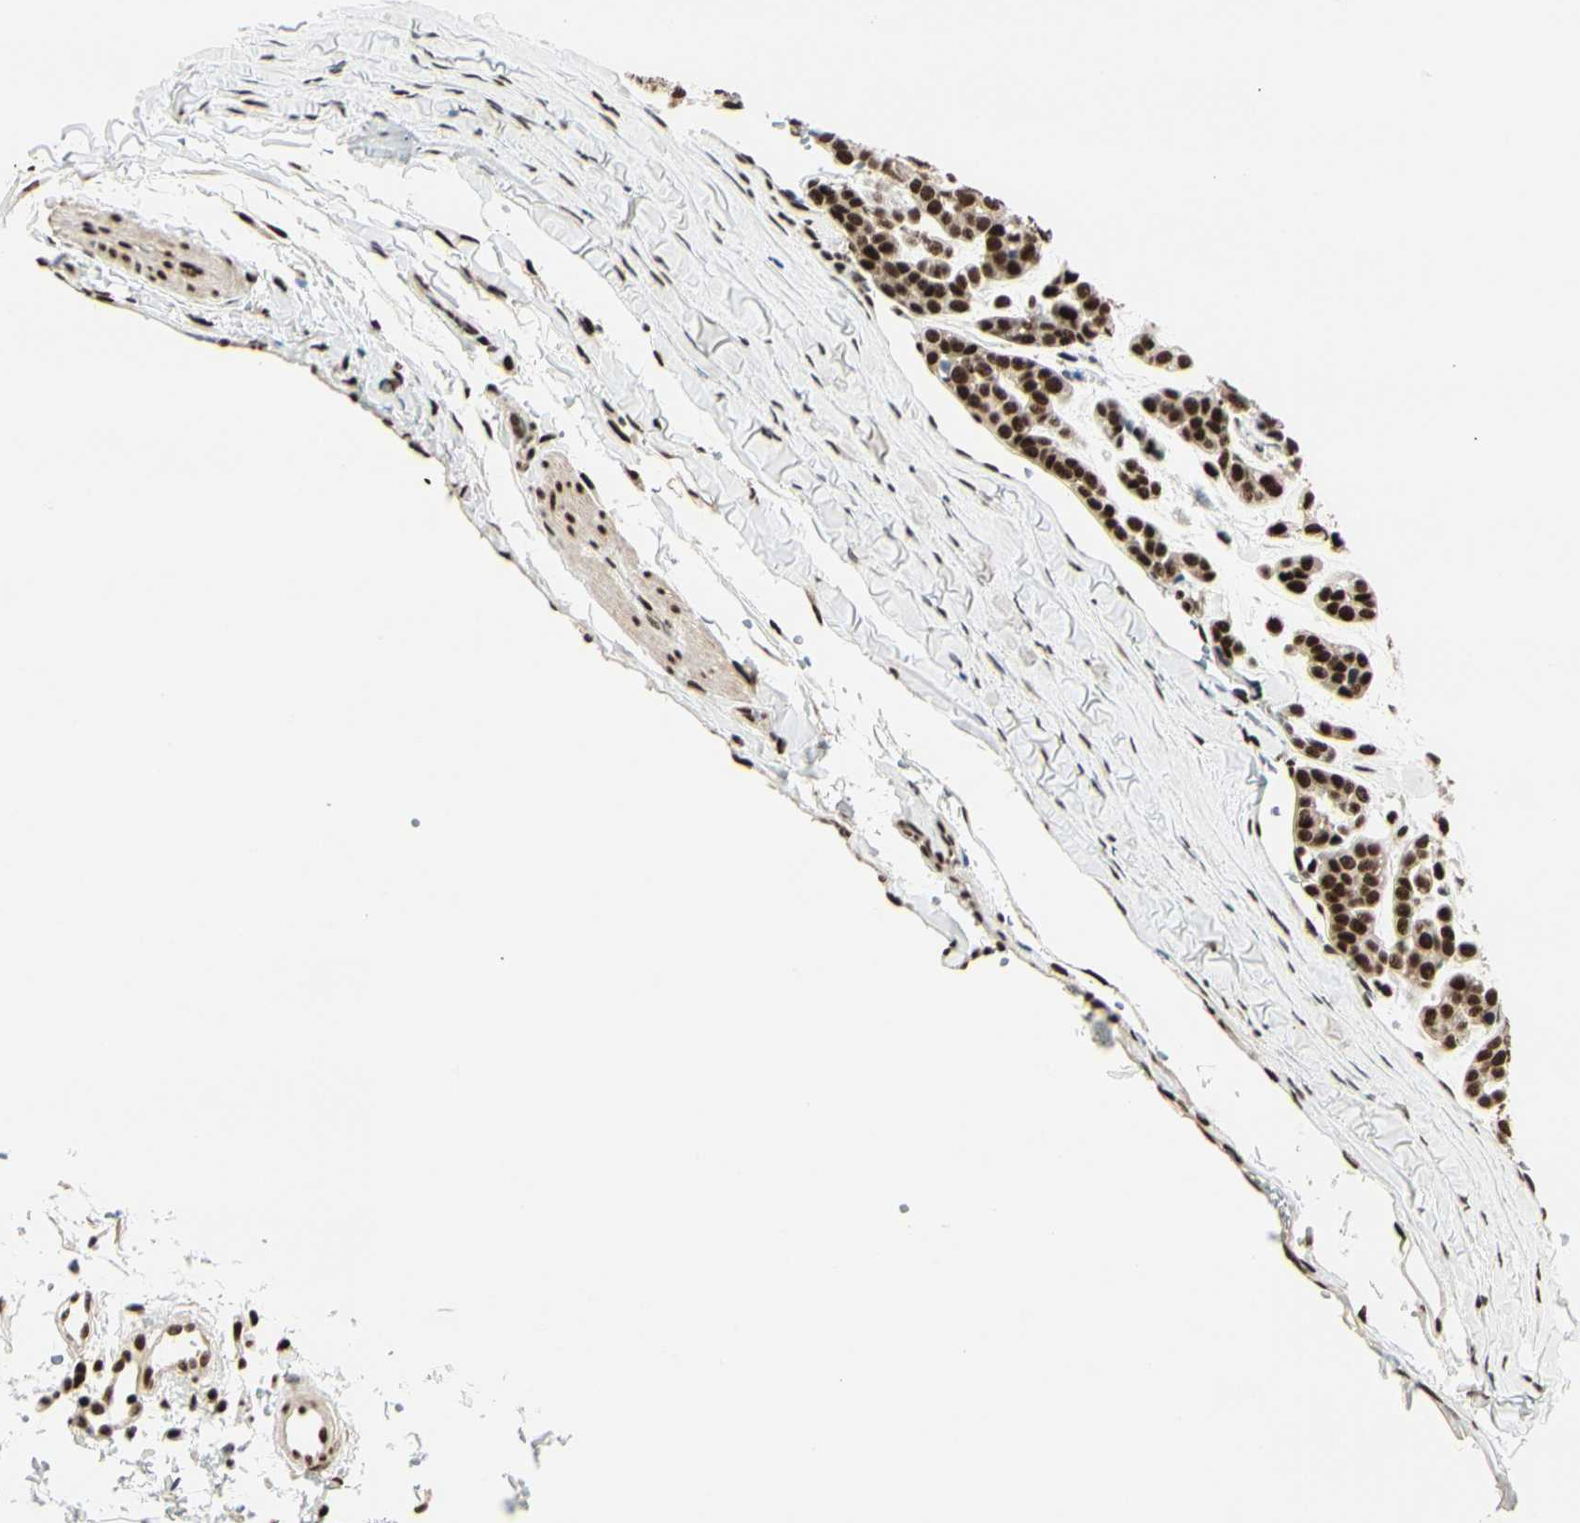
{"staining": {"intensity": "strong", "quantity": ">75%", "location": "nuclear"}, "tissue": "head and neck cancer", "cell_type": "Tumor cells", "image_type": "cancer", "snomed": [{"axis": "morphology", "description": "Adenocarcinoma, NOS"}, {"axis": "morphology", "description": "Adenoma, NOS"}, {"axis": "topography", "description": "Head-Neck"}], "caption": "Head and neck adenocarcinoma stained for a protein reveals strong nuclear positivity in tumor cells. (Brightfield microscopy of DAB IHC at high magnification).", "gene": "HEXIM1", "patient": {"sex": "female", "age": 55}}